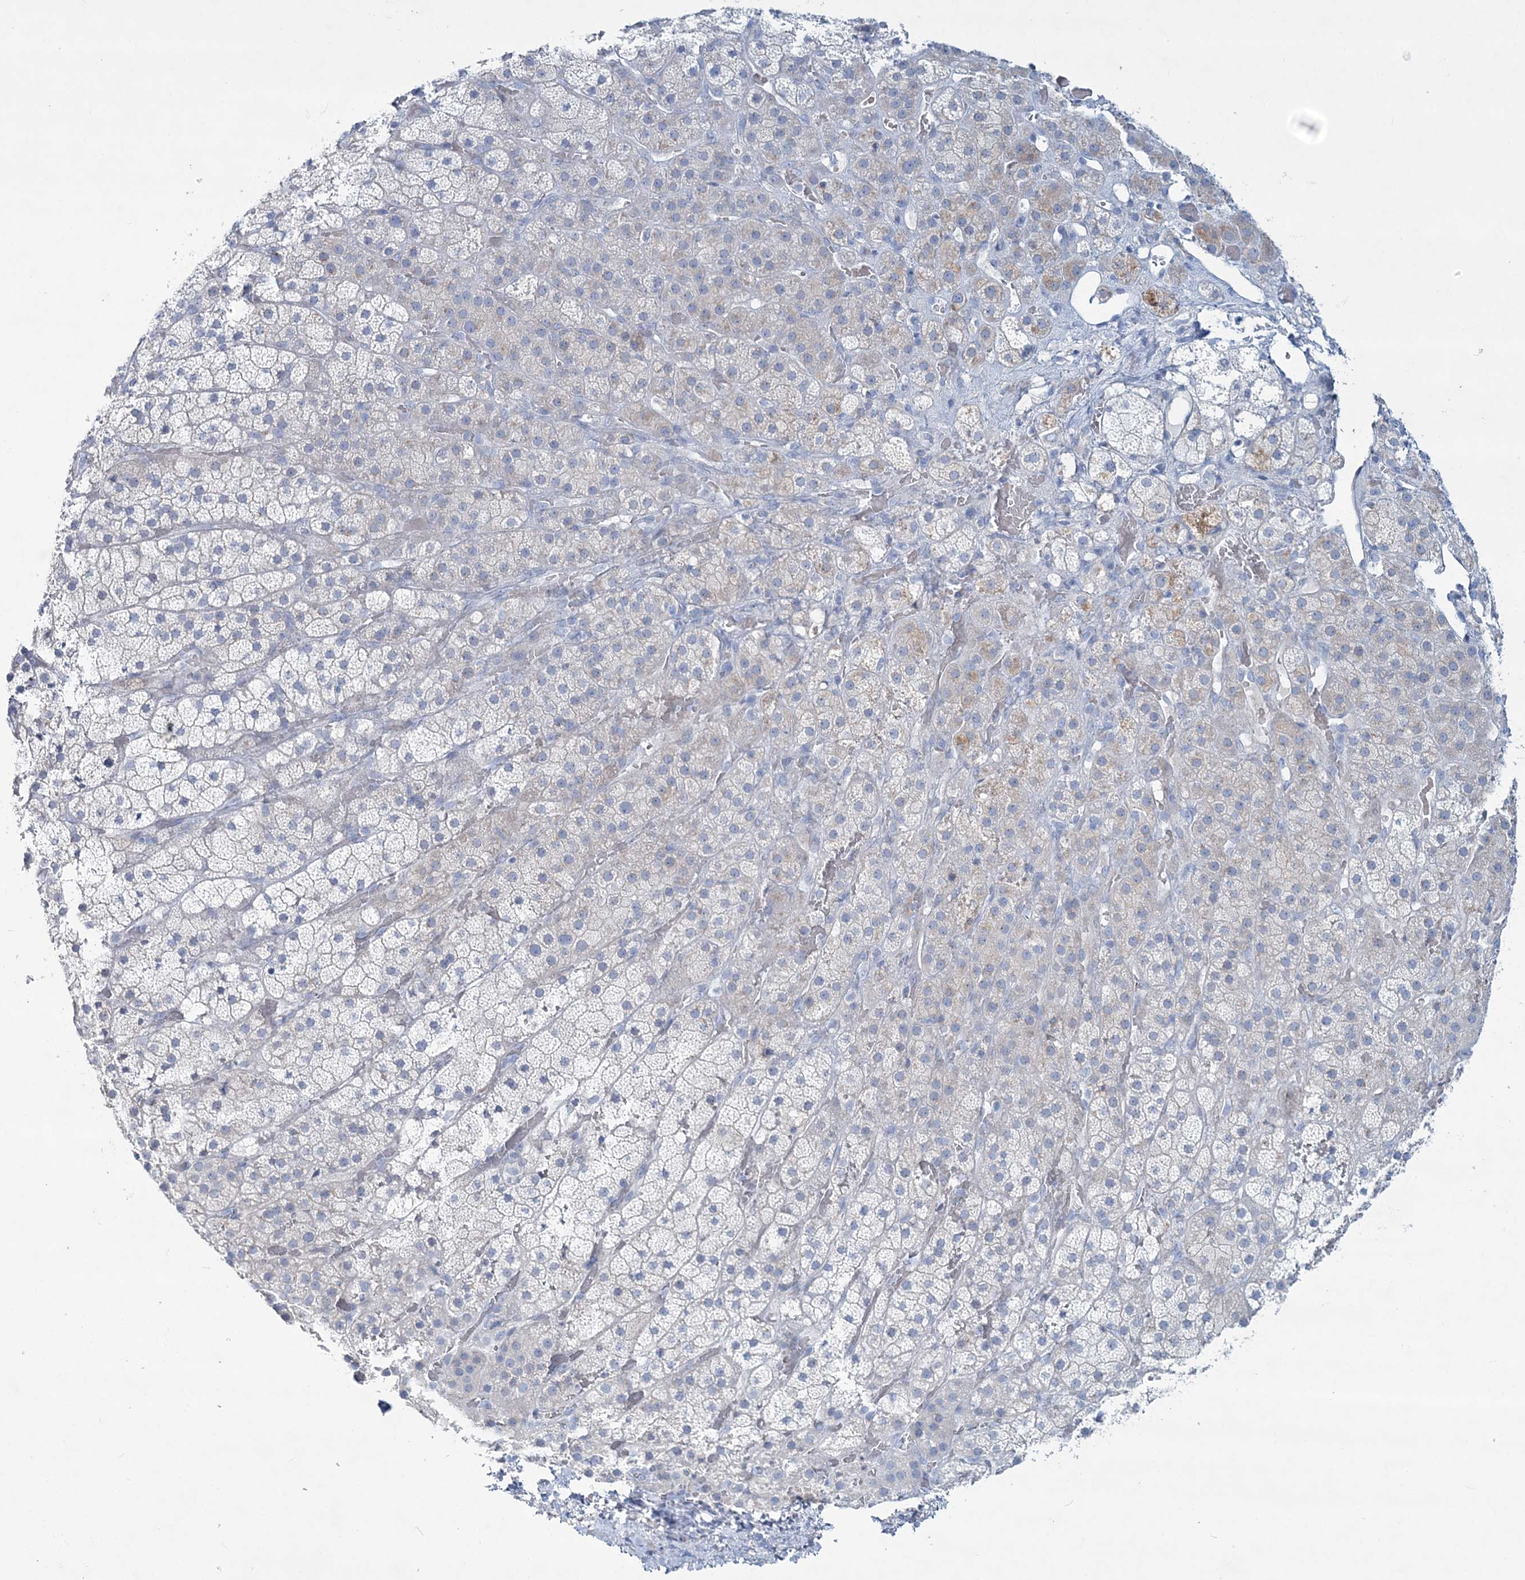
{"staining": {"intensity": "moderate", "quantity": "<25%", "location": "cytoplasmic/membranous"}, "tissue": "adrenal gland", "cell_type": "Glandular cells", "image_type": "normal", "snomed": [{"axis": "morphology", "description": "Normal tissue, NOS"}, {"axis": "topography", "description": "Adrenal gland"}], "caption": "Protein analysis of unremarkable adrenal gland reveals moderate cytoplasmic/membranous staining in about <25% of glandular cells.", "gene": "ADGRL1", "patient": {"sex": "male", "age": 57}}